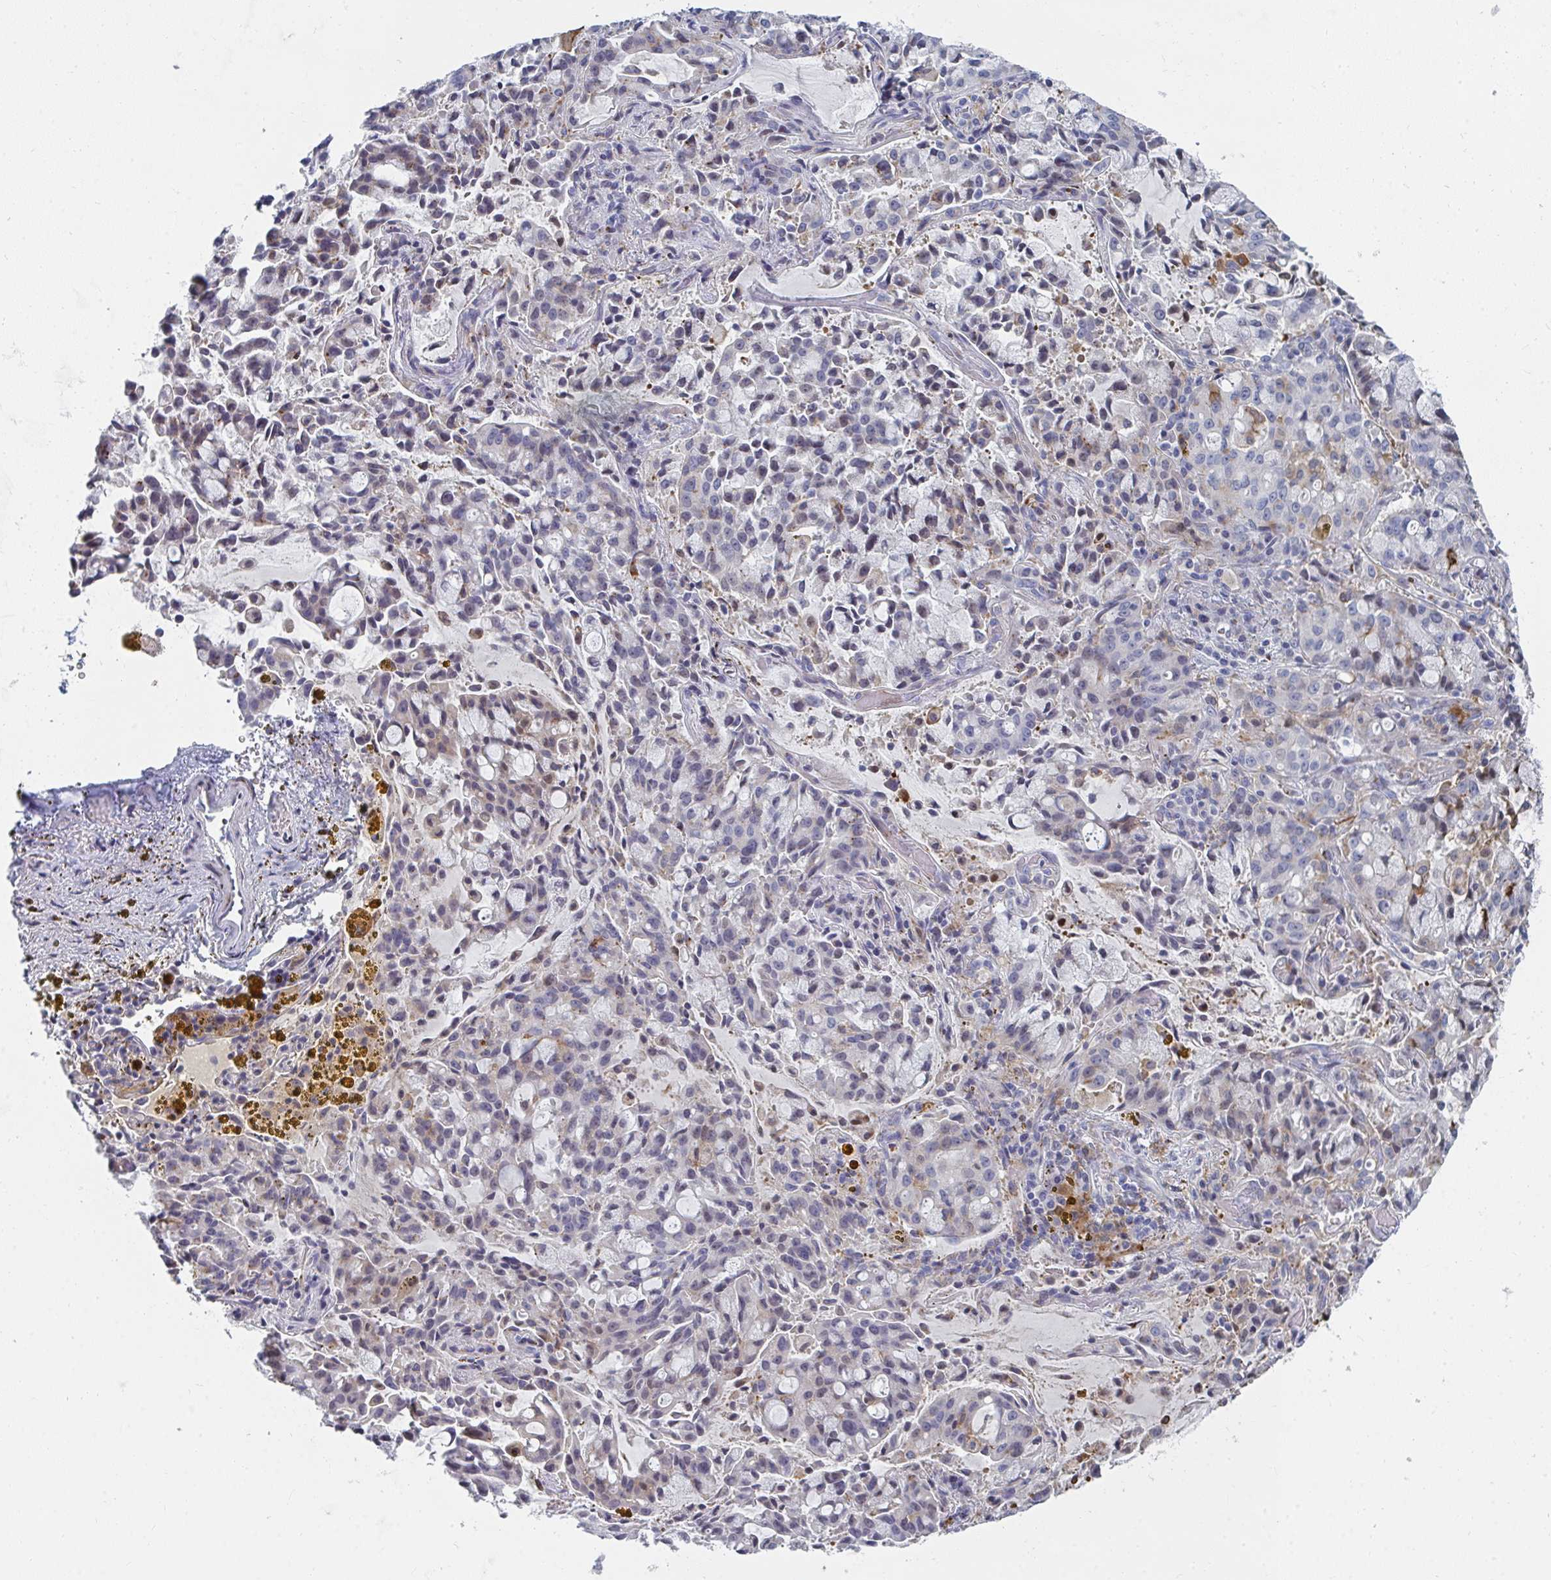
{"staining": {"intensity": "weak", "quantity": "<25%", "location": "cytoplasmic/membranous"}, "tissue": "lung cancer", "cell_type": "Tumor cells", "image_type": "cancer", "snomed": [{"axis": "morphology", "description": "Adenocarcinoma, NOS"}, {"axis": "topography", "description": "Lung"}], "caption": "The photomicrograph exhibits no significant staining in tumor cells of lung cancer (adenocarcinoma).", "gene": "PSMG1", "patient": {"sex": "female", "age": 44}}